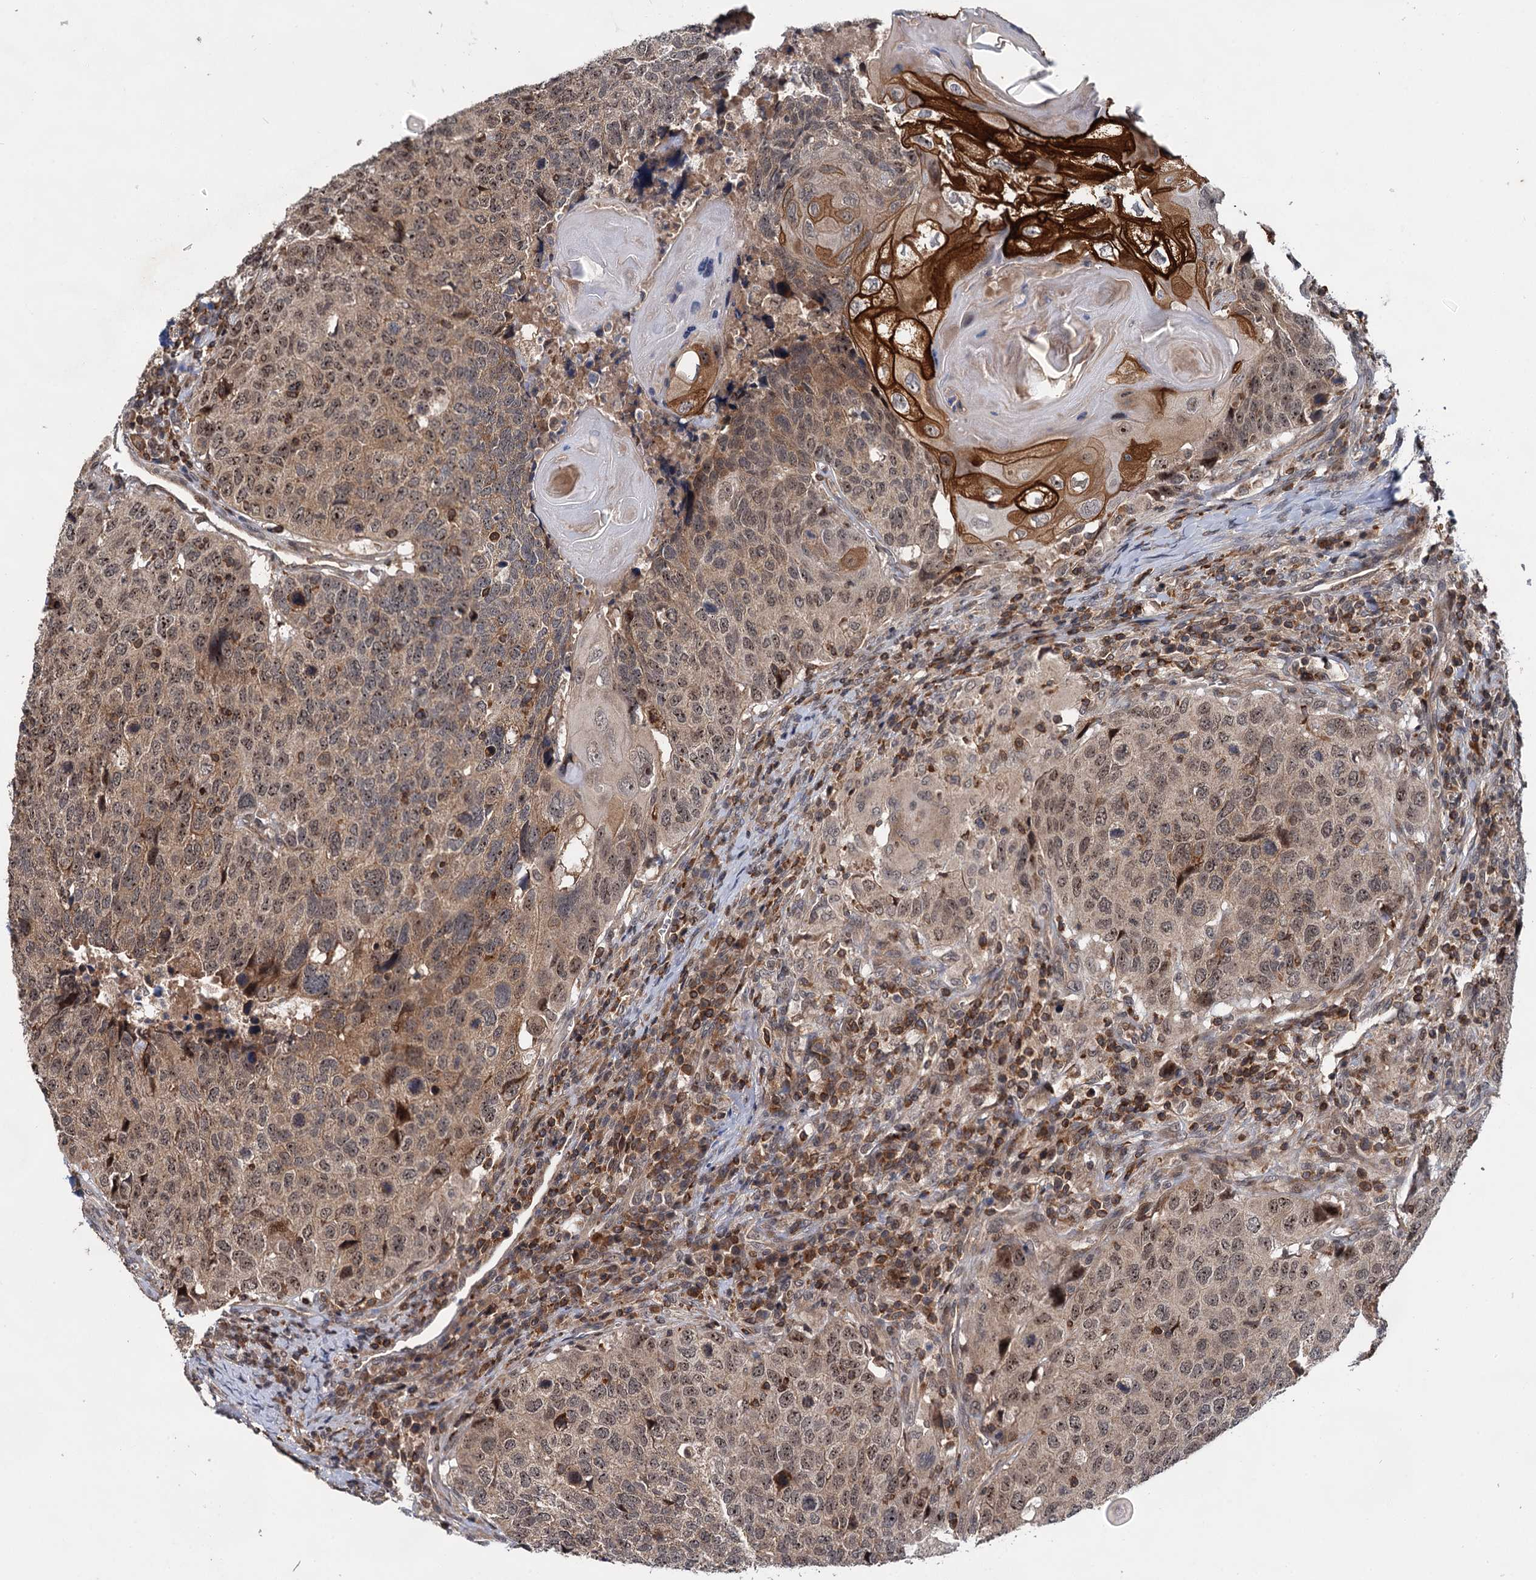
{"staining": {"intensity": "moderate", "quantity": ">75%", "location": "cytoplasmic/membranous,nuclear"}, "tissue": "head and neck cancer", "cell_type": "Tumor cells", "image_type": "cancer", "snomed": [{"axis": "morphology", "description": "Squamous cell carcinoma, NOS"}, {"axis": "topography", "description": "Head-Neck"}], "caption": "Approximately >75% of tumor cells in human head and neck cancer (squamous cell carcinoma) exhibit moderate cytoplasmic/membranous and nuclear protein expression as visualized by brown immunohistochemical staining.", "gene": "ABLIM1", "patient": {"sex": "male", "age": 66}}